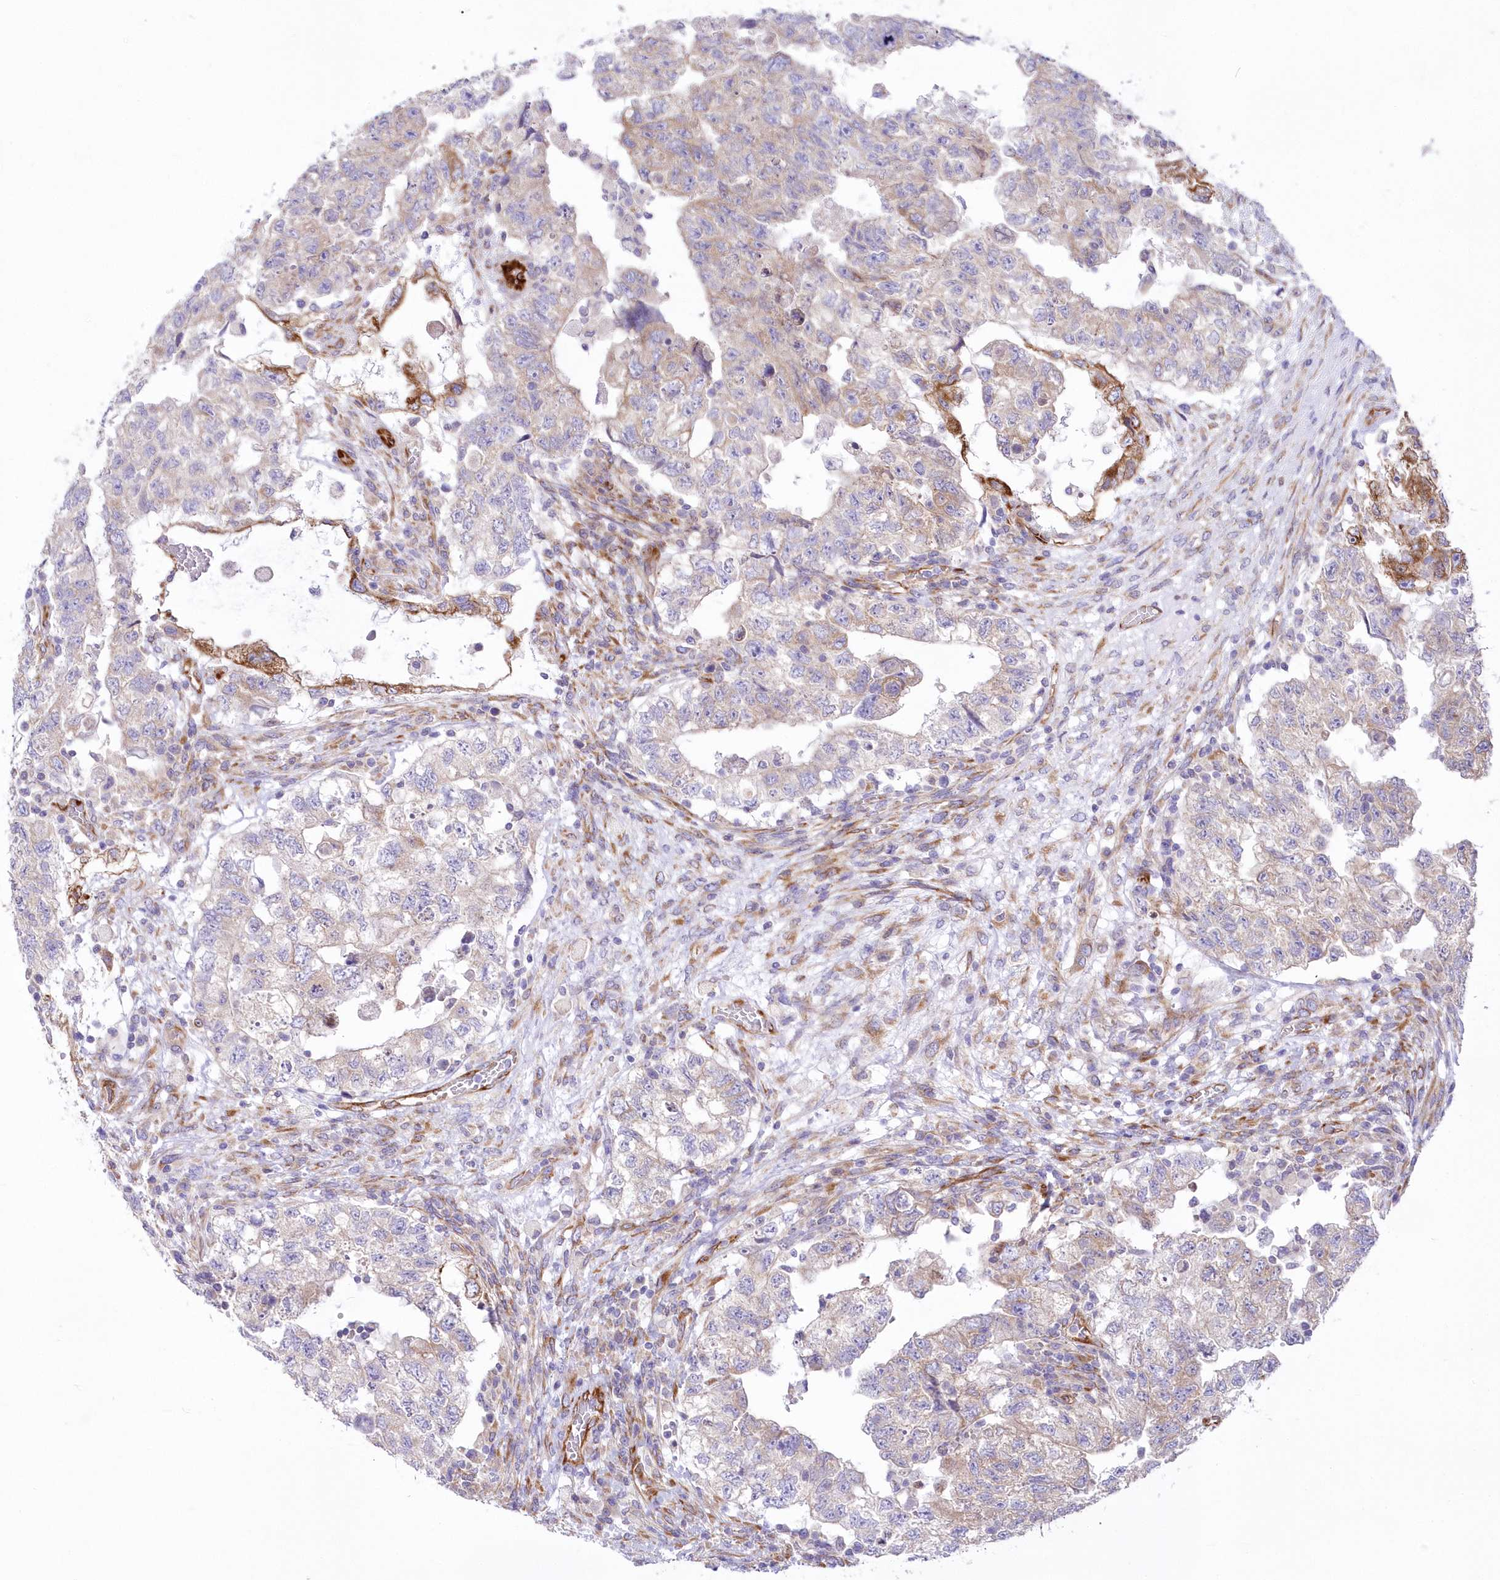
{"staining": {"intensity": "moderate", "quantity": "<25%", "location": "cytoplasmic/membranous"}, "tissue": "testis cancer", "cell_type": "Tumor cells", "image_type": "cancer", "snomed": [{"axis": "morphology", "description": "Carcinoma, Embryonal, NOS"}, {"axis": "topography", "description": "Testis"}], "caption": "Immunohistochemistry micrograph of human embryonal carcinoma (testis) stained for a protein (brown), which shows low levels of moderate cytoplasmic/membranous positivity in approximately <25% of tumor cells.", "gene": "YTHDC2", "patient": {"sex": "male", "age": 36}}